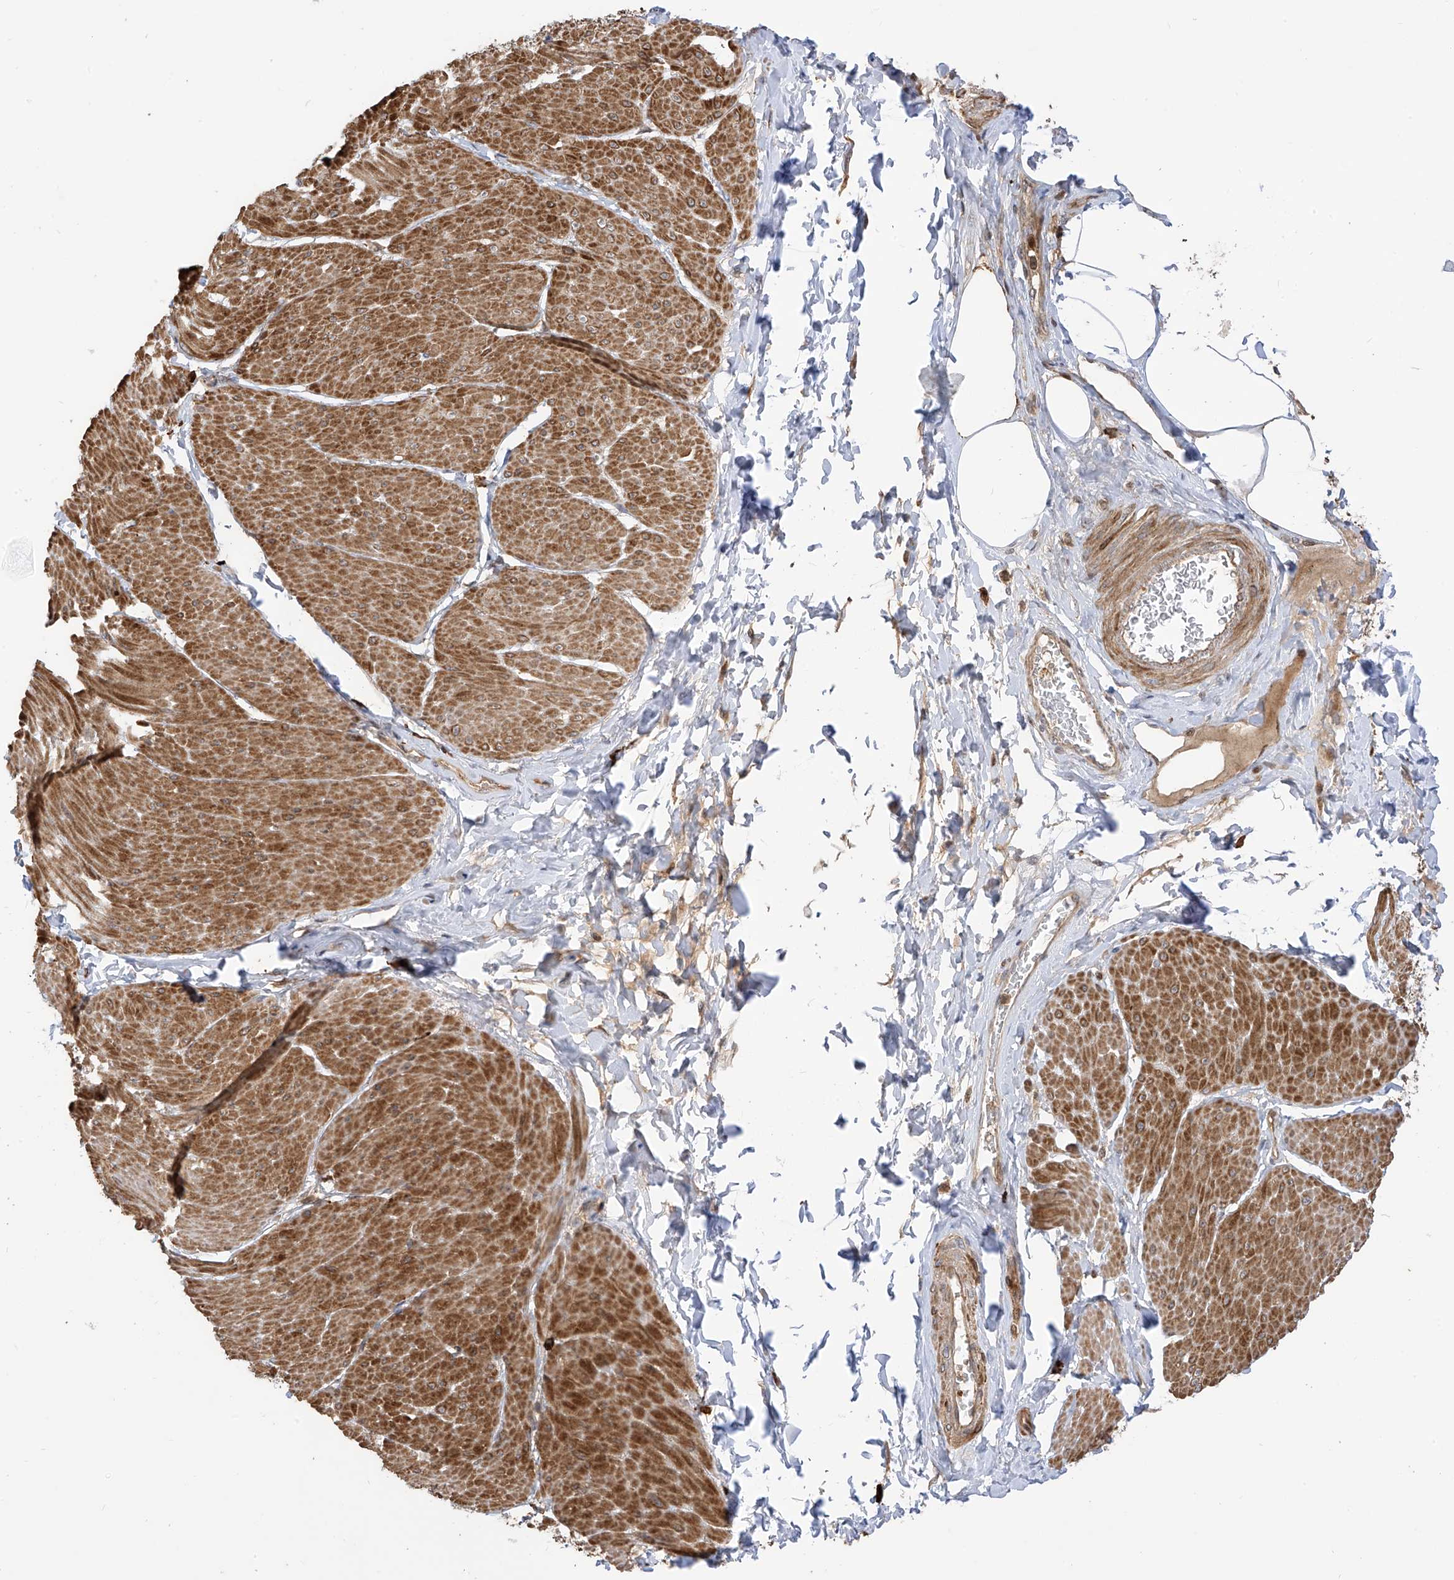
{"staining": {"intensity": "moderate", "quantity": ">75%", "location": "cytoplasmic/membranous"}, "tissue": "smooth muscle", "cell_type": "Smooth muscle cells", "image_type": "normal", "snomed": [{"axis": "morphology", "description": "Urothelial carcinoma, High grade"}, {"axis": "topography", "description": "Urinary bladder"}], "caption": "Moderate cytoplasmic/membranous positivity for a protein is present in approximately >75% of smooth muscle cells of unremarkable smooth muscle using immunohistochemistry.", "gene": "ATAD2B", "patient": {"sex": "male", "age": 46}}